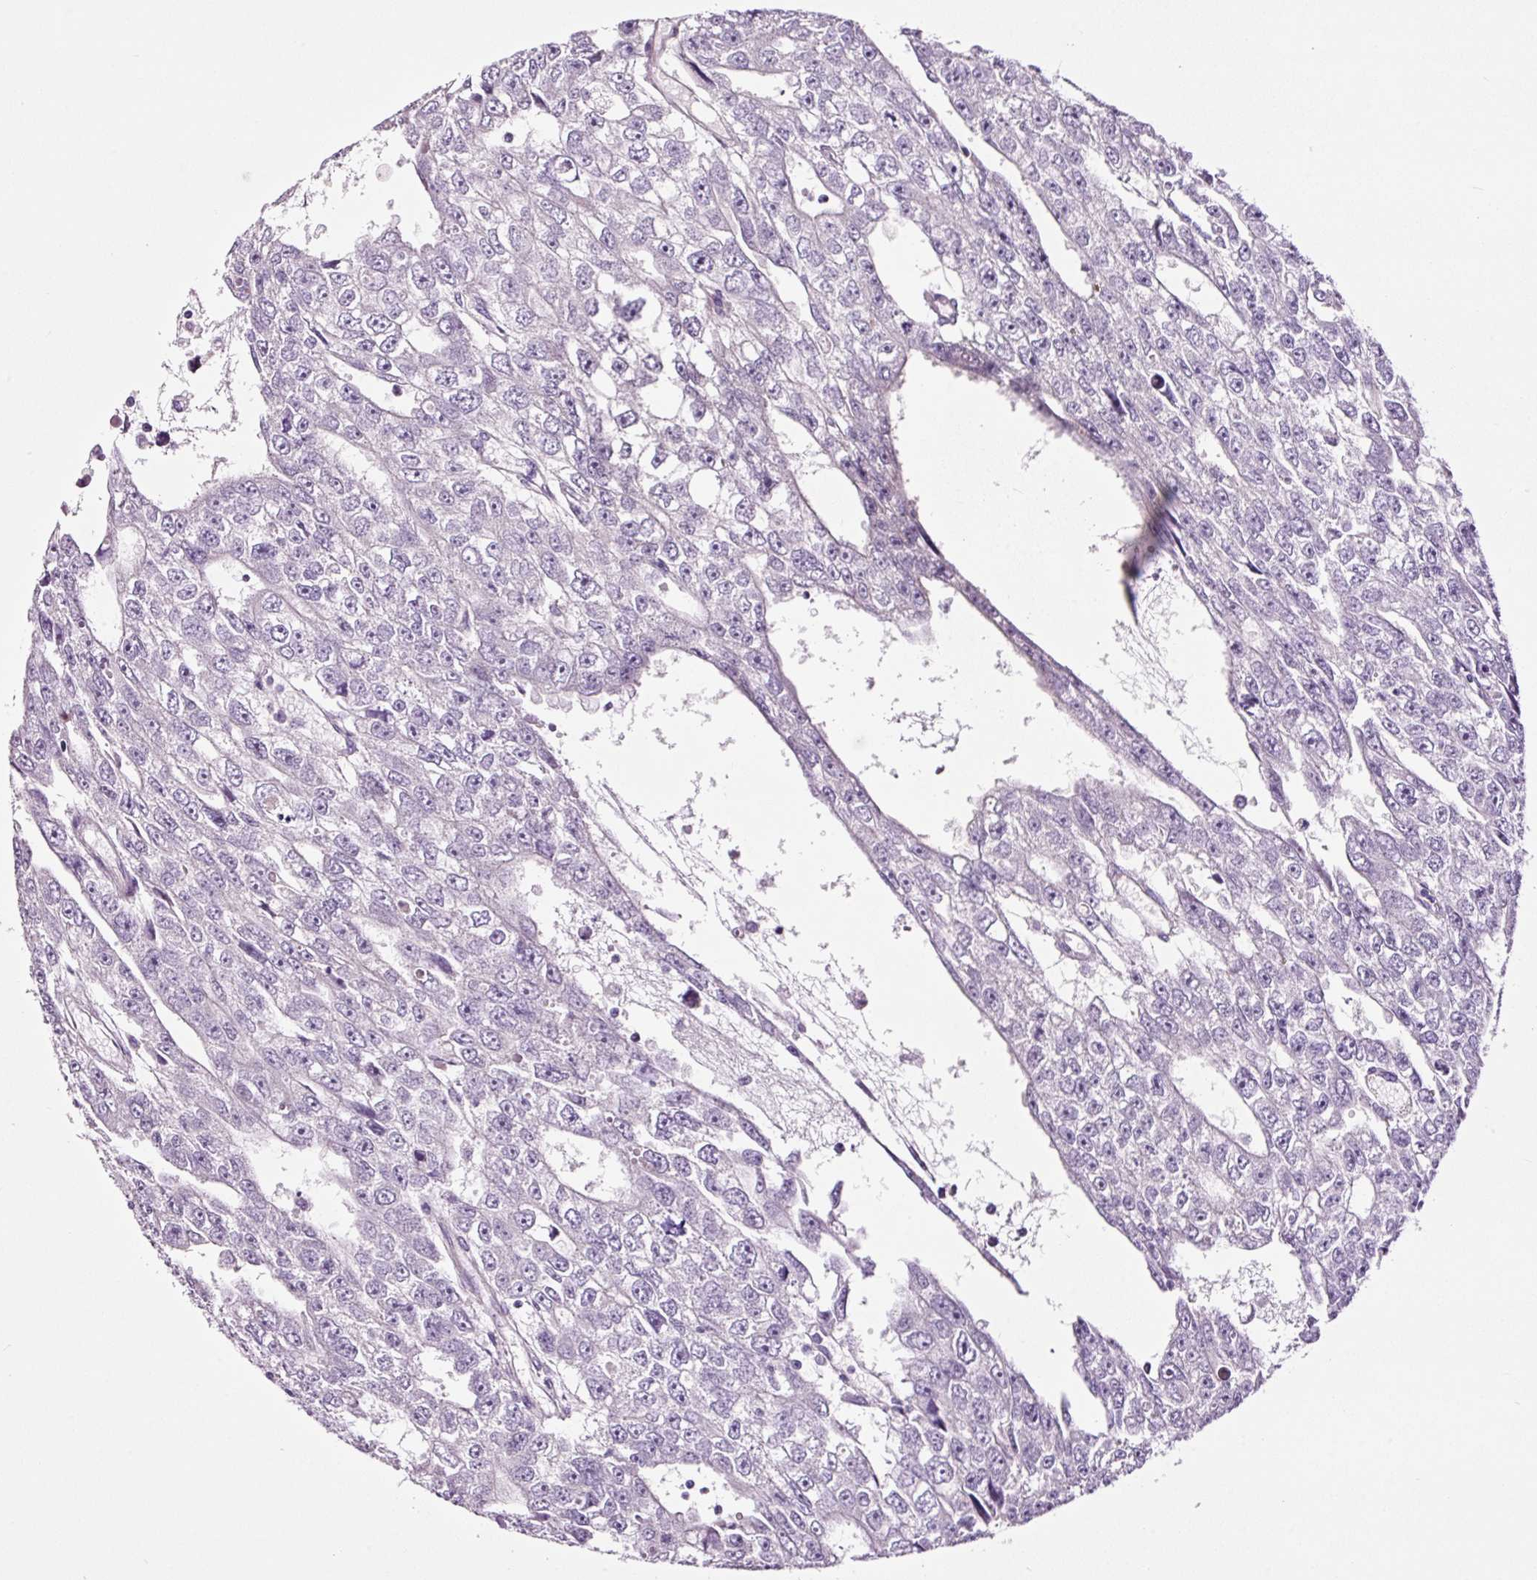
{"staining": {"intensity": "negative", "quantity": "none", "location": "none"}, "tissue": "testis cancer", "cell_type": "Tumor cells", "image_type": "cancer", "snomed": [{"axis": "morphology", "description": "Carcinoma, Embryonal, NOS"}, {"axis": "topography", "description": "Testis"}], "caption": "This is a micrograph of immunohistochemistry (IHC) staining of testis embryonal carcinoma, which shows no staining in tumor cells.", "gene": "PAM", "patient": {"sex": "male", "age": 20}}